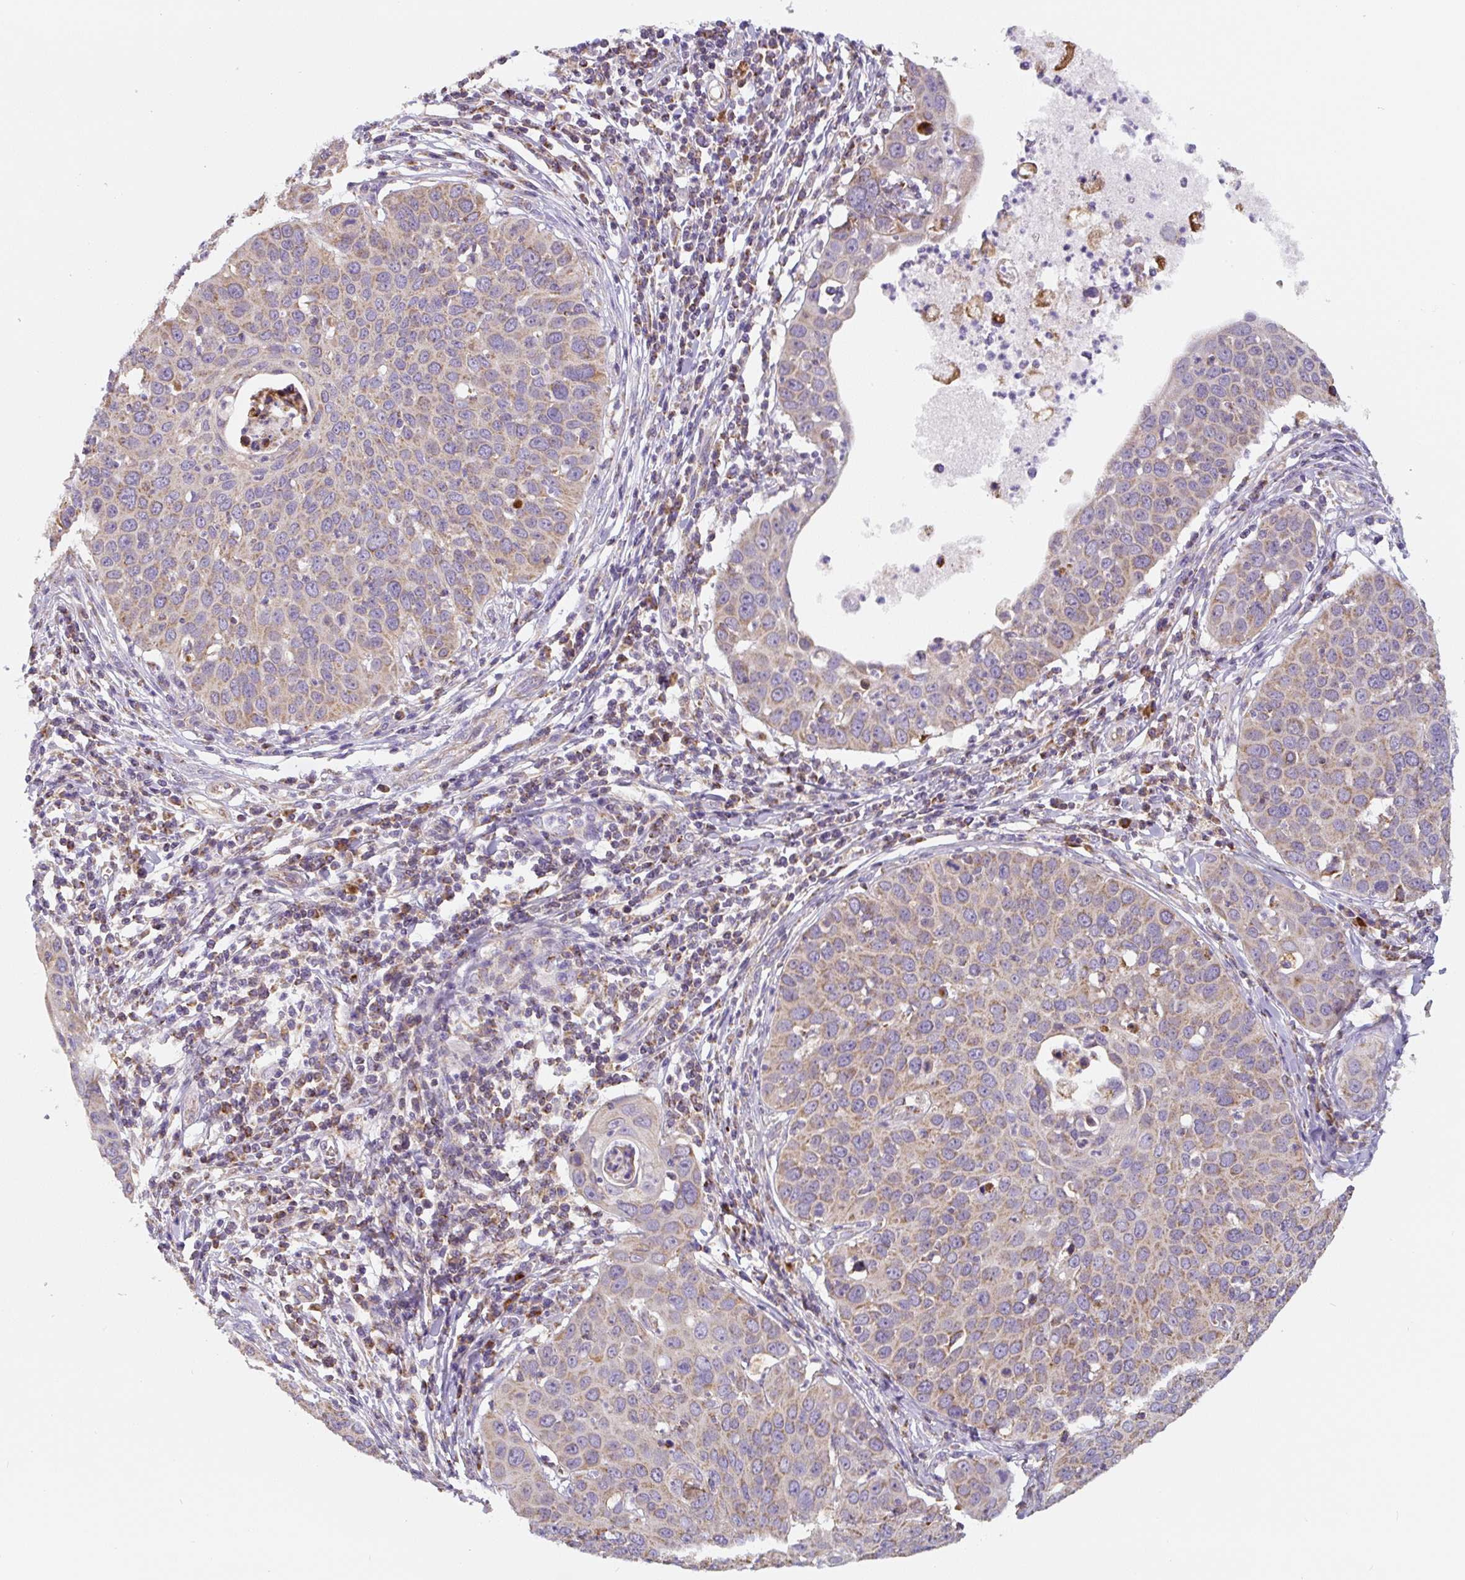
{"staining": {"intensity": "moderate", "quantity": ">75%", "location": "cytoplasmic/membranous"}, "tissue": "cervical cancer", "cell_type": "Tumor cells", "image_type": "cancer", "snomed": [{"axis": "morphology", "description": "Squamous cell carcinoma, NOS"}, {"axis": "topography", "description": "Cervix"}], "caption": "Squamous cell carcinoma (cervical) stained for a protein displays moderate cytoplasmic/membranous positivity in tumor cells.", "gene": "MT-CO2", "patient": {"sex": "female", "age": 36}}